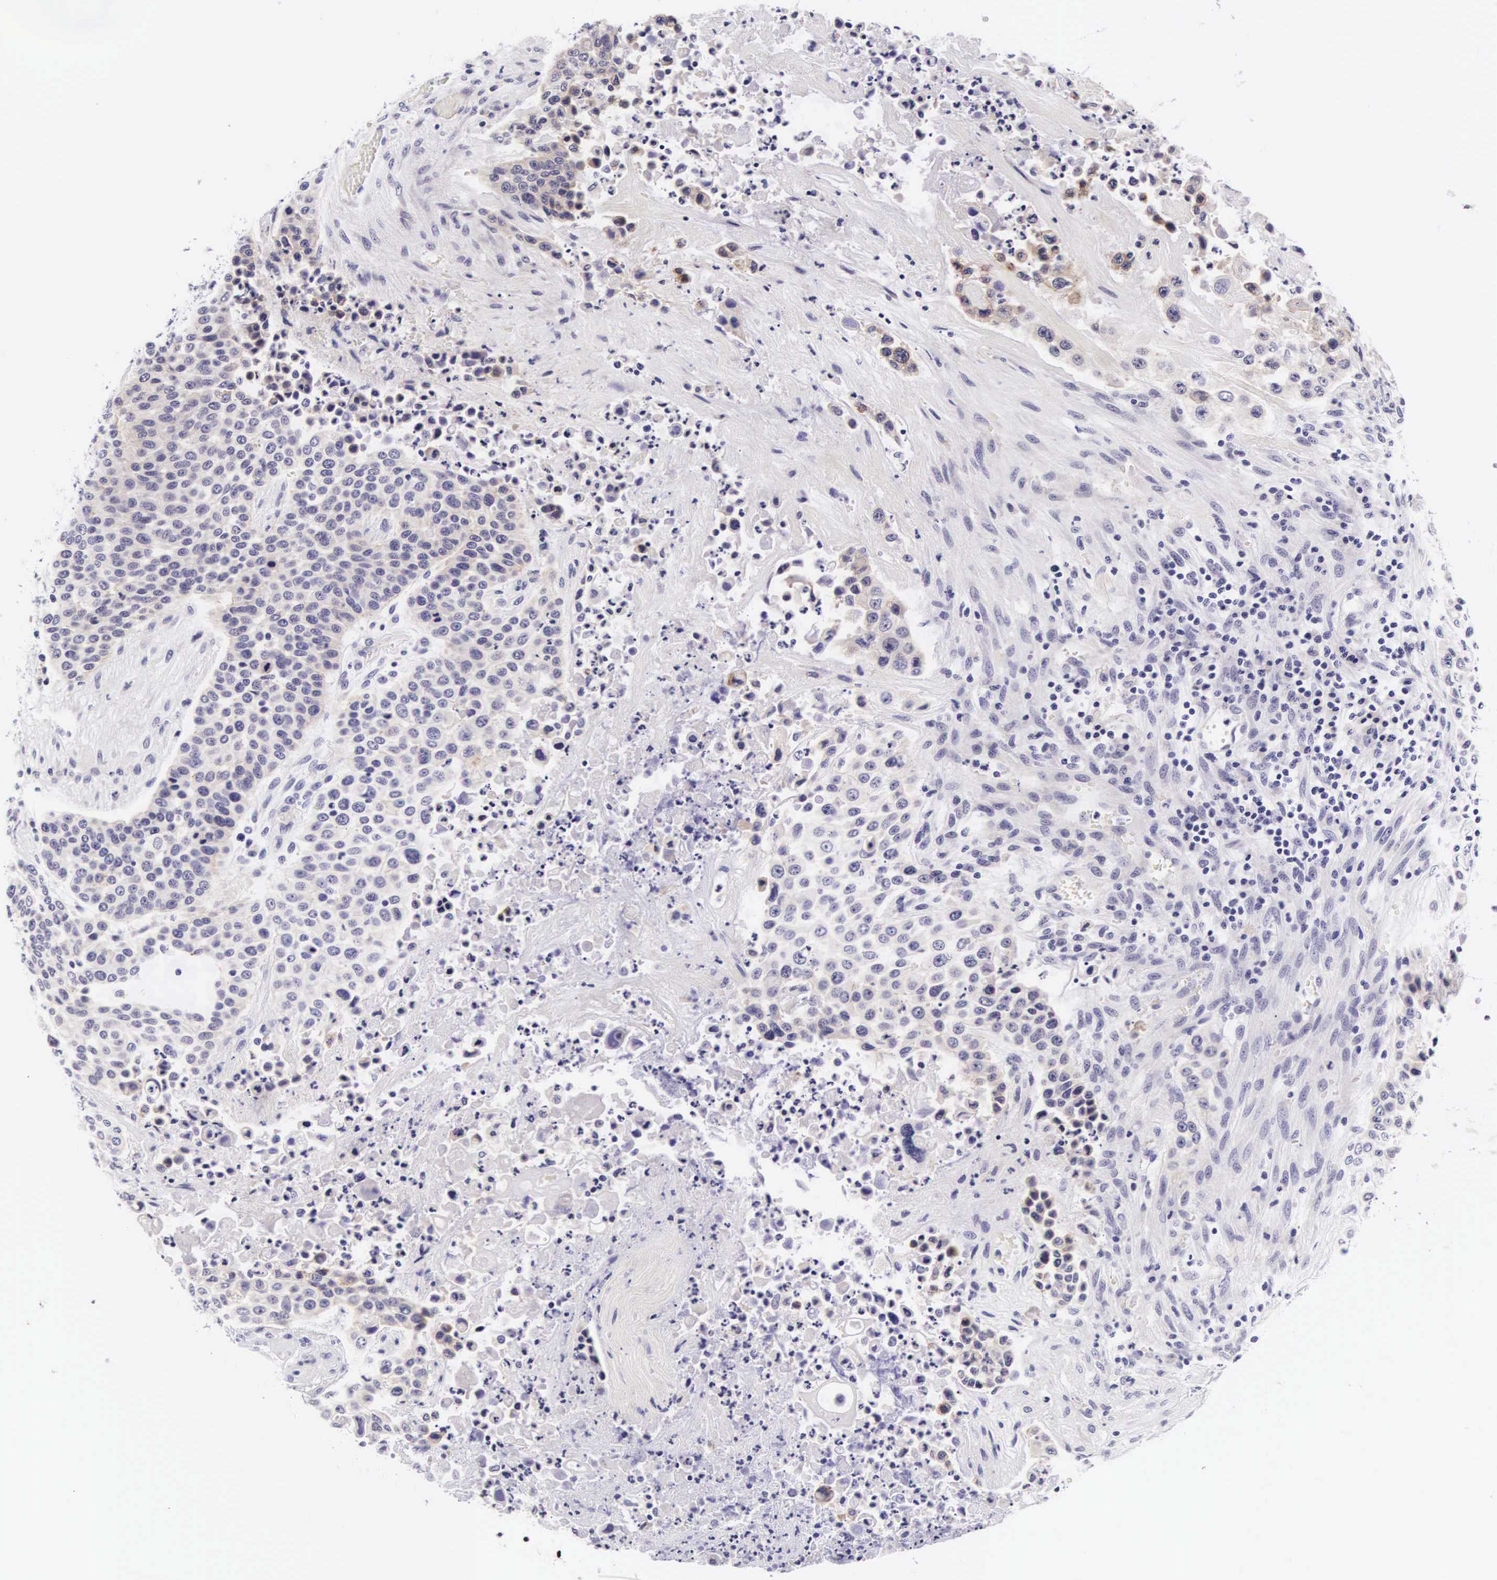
{"staining": {"intensity": "negative", "quantity": "none", "location": "none"}, "tissue": "urothelial cancer", "cell_type": "Tumor cells", "image_type": "cancer", "snomed": [{"axis": "morphology", "description": "Urothelial carcinoma, High grade"}, {"axis": "topography", "description": "Urinary bladder"}], "caption": "An immunohistochemistry (IHC) micrograph of urothelial cancer is shown. There is no staining in tumor cells of urothelial cancer.", "gene": "PHETA2", "patient": {"sex": "male", "age": 74}}